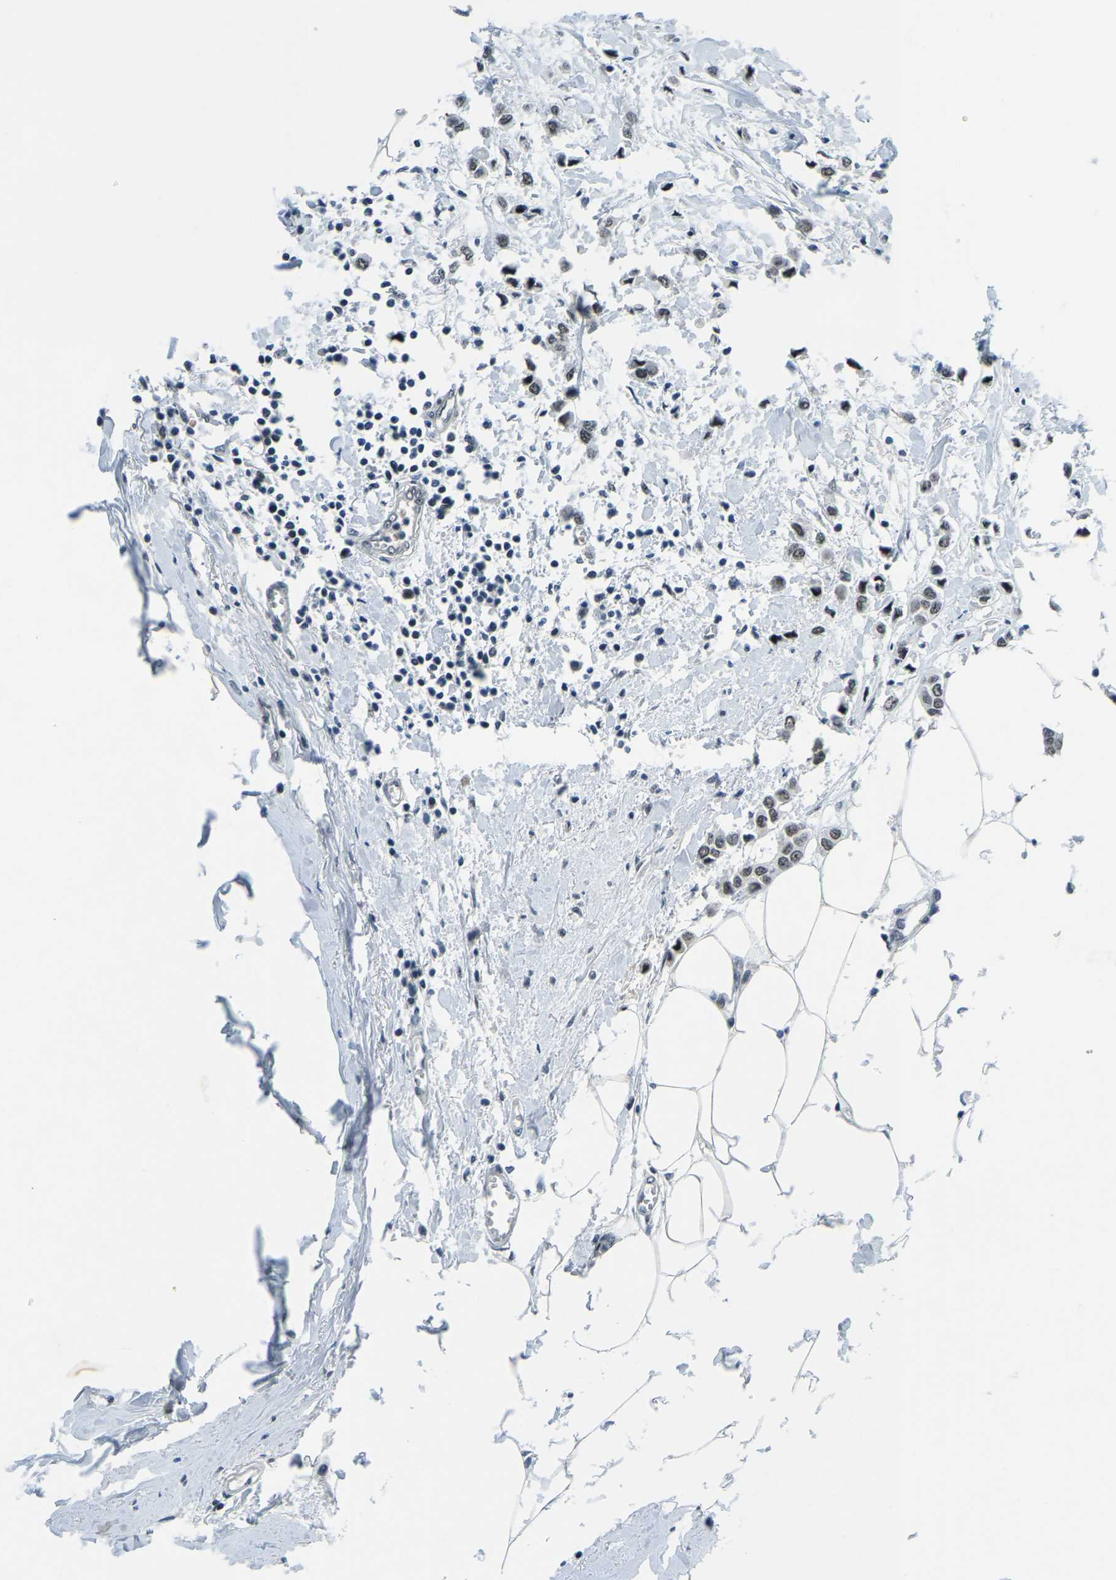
{"staining": {"intensity": "weak", "quantity": ">75%", "location": "nuclear"}, "tissue": "breast cancer", "cell_type": "Tumor cells", "image_type": "cancer", "snomed": [{"axis": "morphology", "description": "Lobular carcinoma"}, {"axis": "topography", "description": "Breast"}], "caption": "Protein staining of breast cancer tissue exhibits weak nuclear positivity in approximately >75% of tumor cells. (Stains: DAB (3,3'-diaminobenzidine) in brown, nuclei in blue, Microscopy: brightfield microscopy at high magnification).", "gene": "PRCC", "patient": {"sex": "female", "age": 51}}